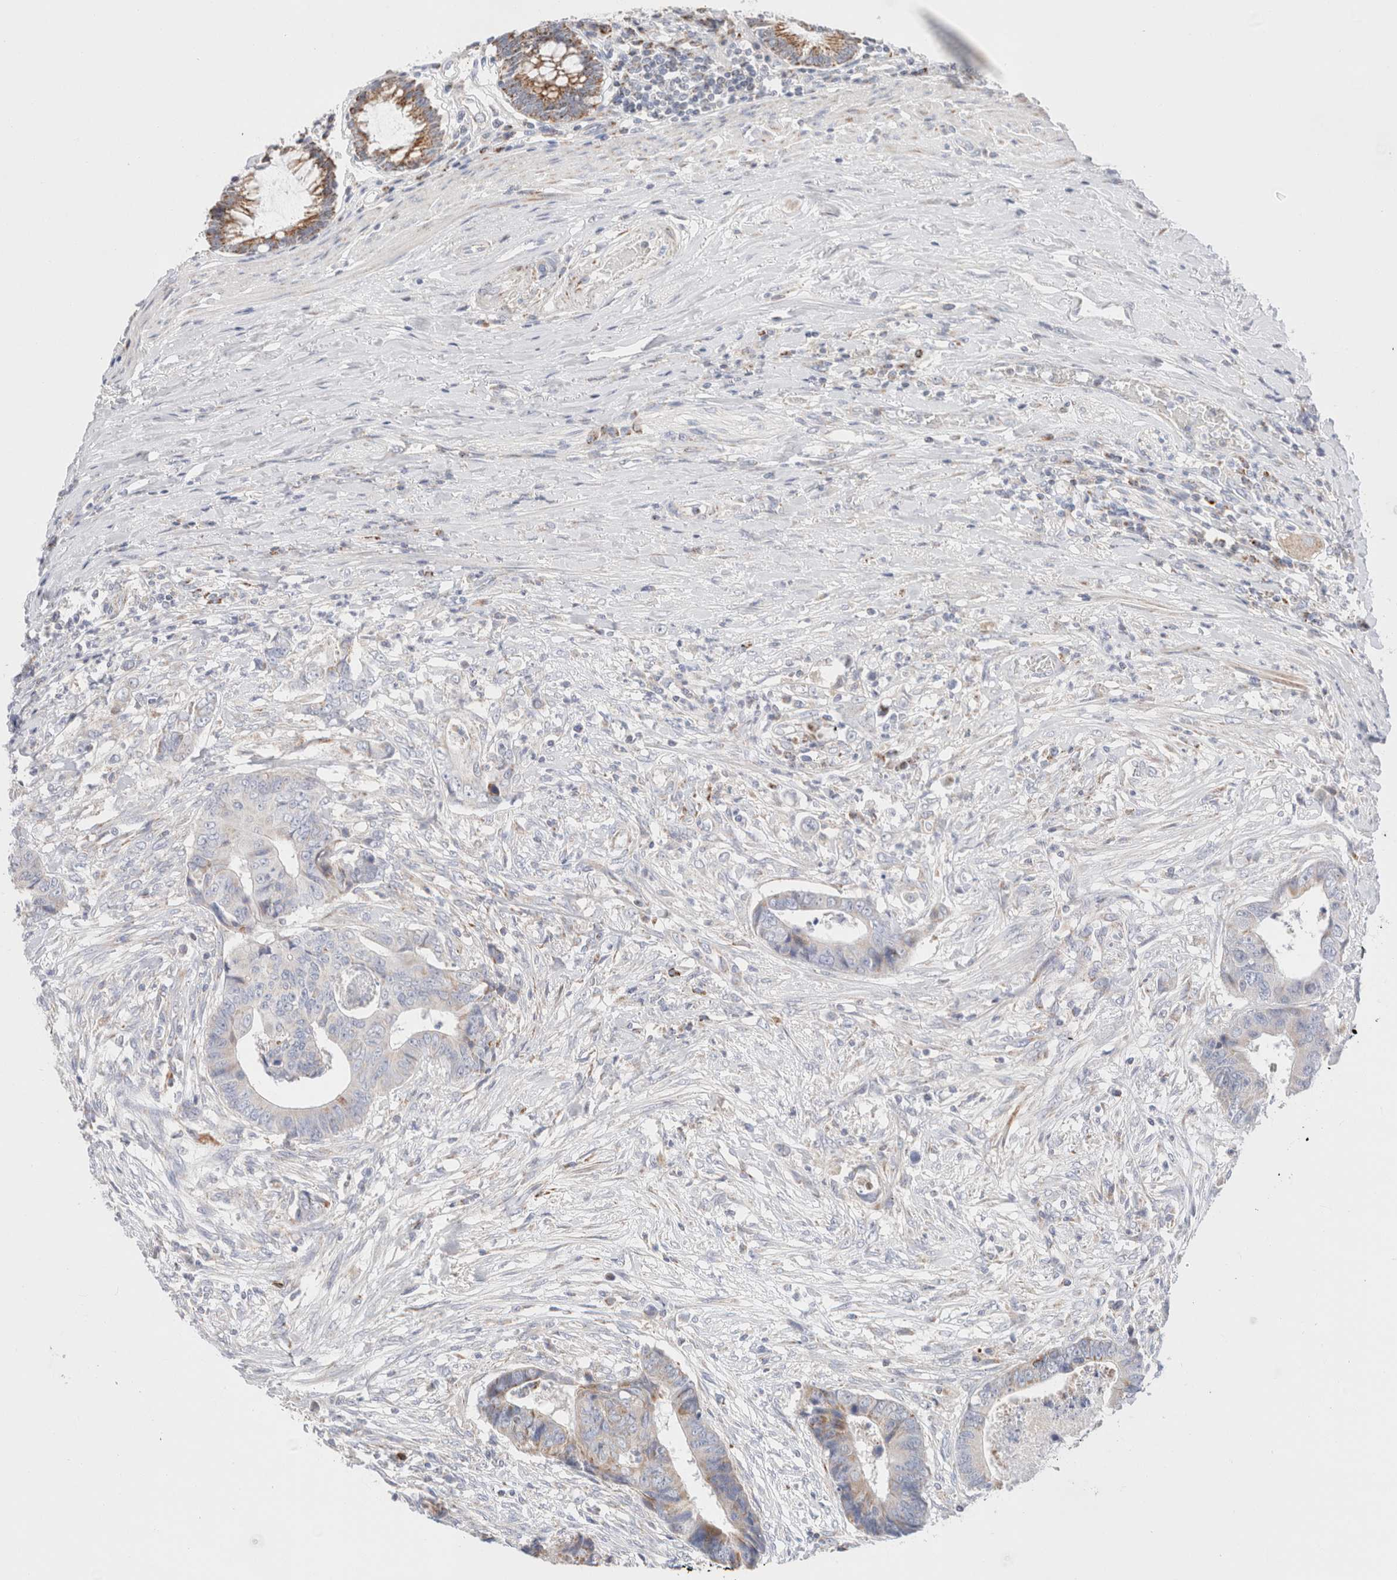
{"staining": {"intensity": "weak", "quantity": "<25%", "location": "cytoplasmic/membranous"}, "tissue": "colorectal cancer", "cell_type": "Tumor cells", "image_type": "cancer", "snomed": [{"axis": "morphology", "description": "Adenocarcinoma, NOS"}, {"axis": "topography", "description": "Rectum"}], "caption": "Colorectal cancer (adenocarcinoma) stained for a protein using immunohistochemistry exhibits no expression tumor cells.", "gene": "ATP6V1C1", "patient": {"sex": "male", "age": 84}}